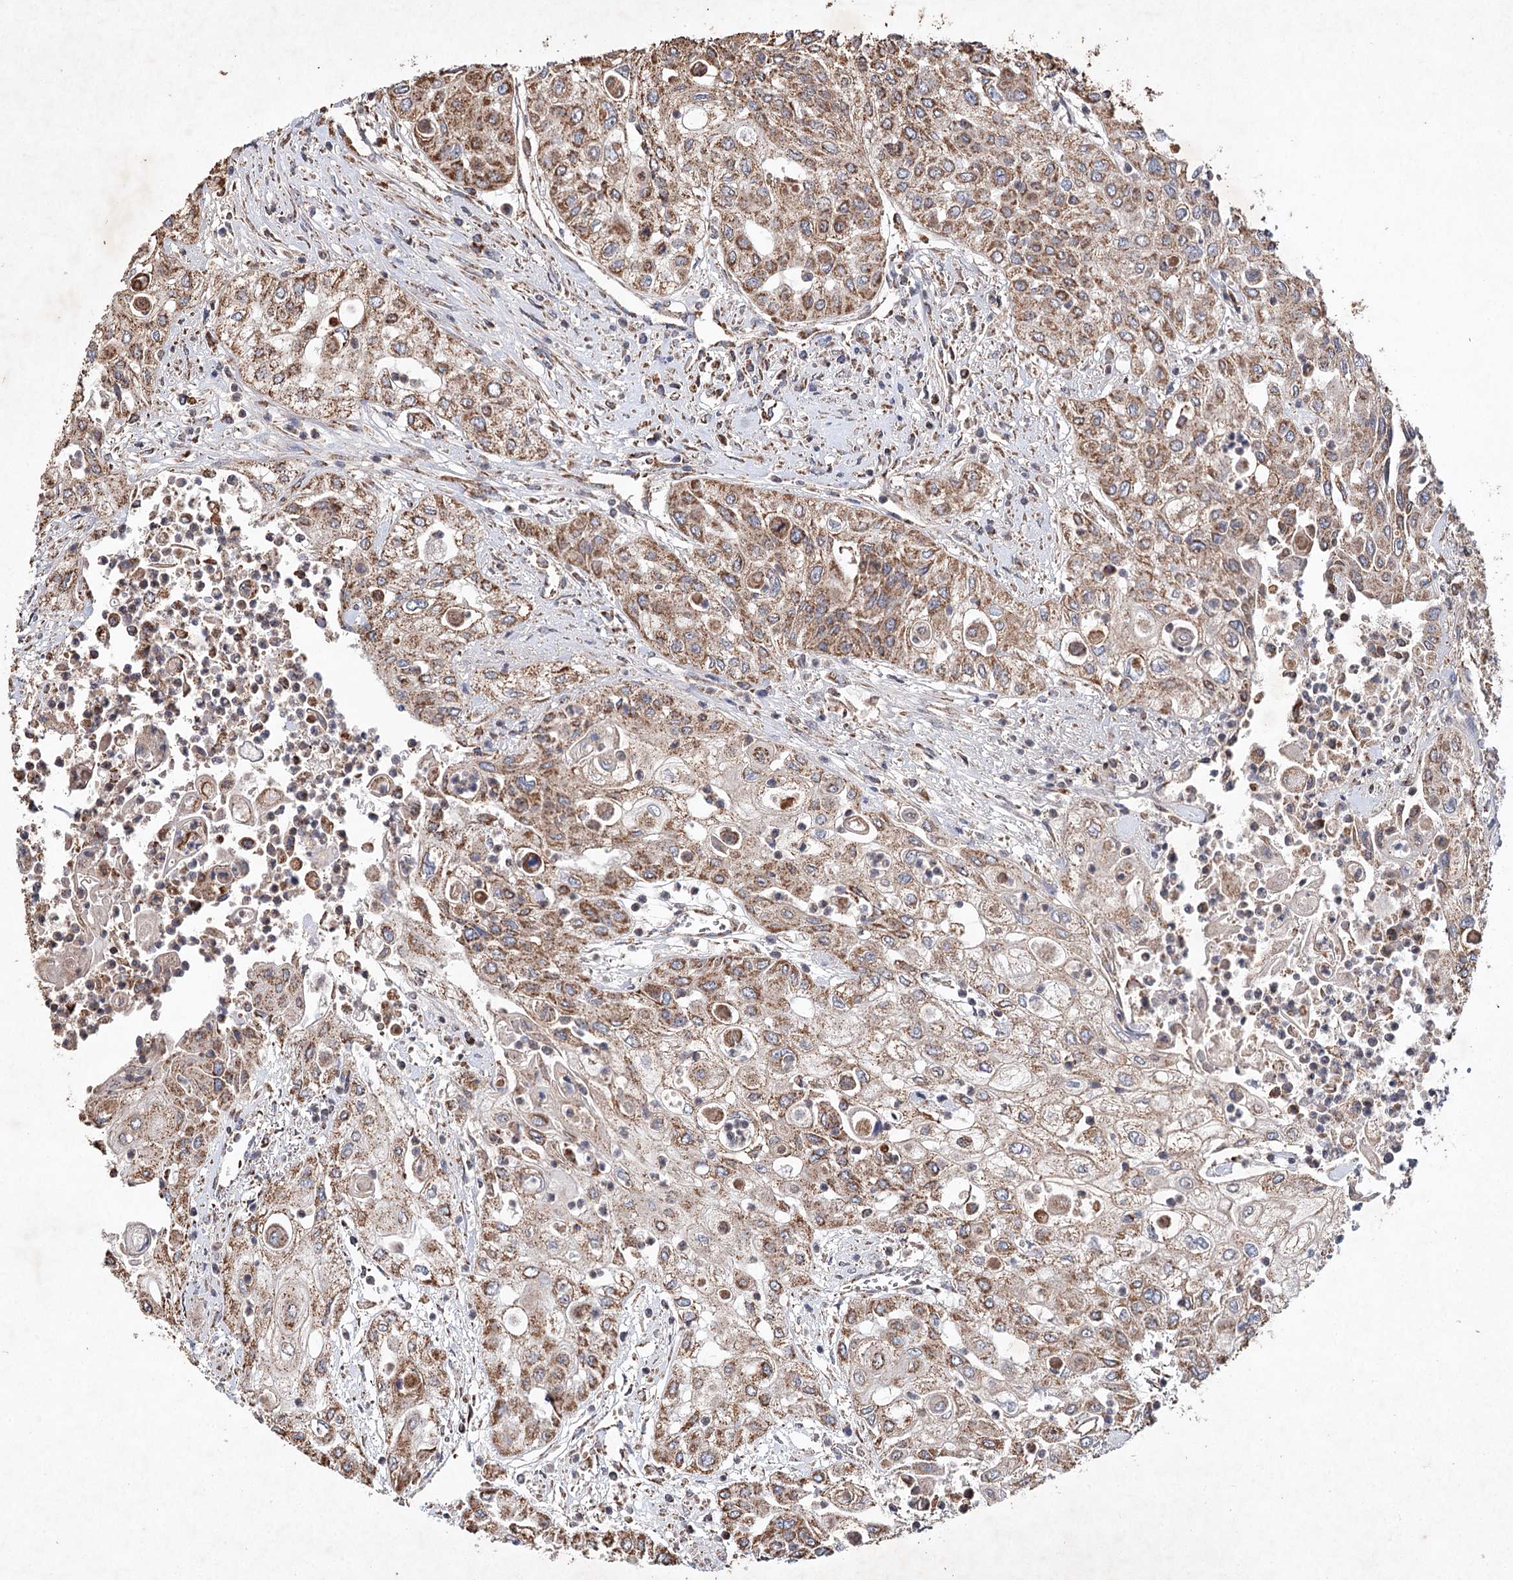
{"staining": {"intensity": "moderate", "quantity": ">75%", "location": "cytoplasmic/membranous"}, "tissue": "urothelial cancer", "cell_type": "Tumor cells", "image_type": "cancer", "snomed": [{"axis": "morphology", "description": "Urothelial carcinoma, High grade"}, {"axis": "topography", "description": "Urinary bladder"}], "caption": "There is medium levels of moderate cytoplasmic/membranous staining in tumor cells of urothelial carcinoma (high-grade), as demonstrated by immunohistochemical staining (brown color).", "gene": "PIK3CB", "patient": {"sex": "female", "age": 79}}